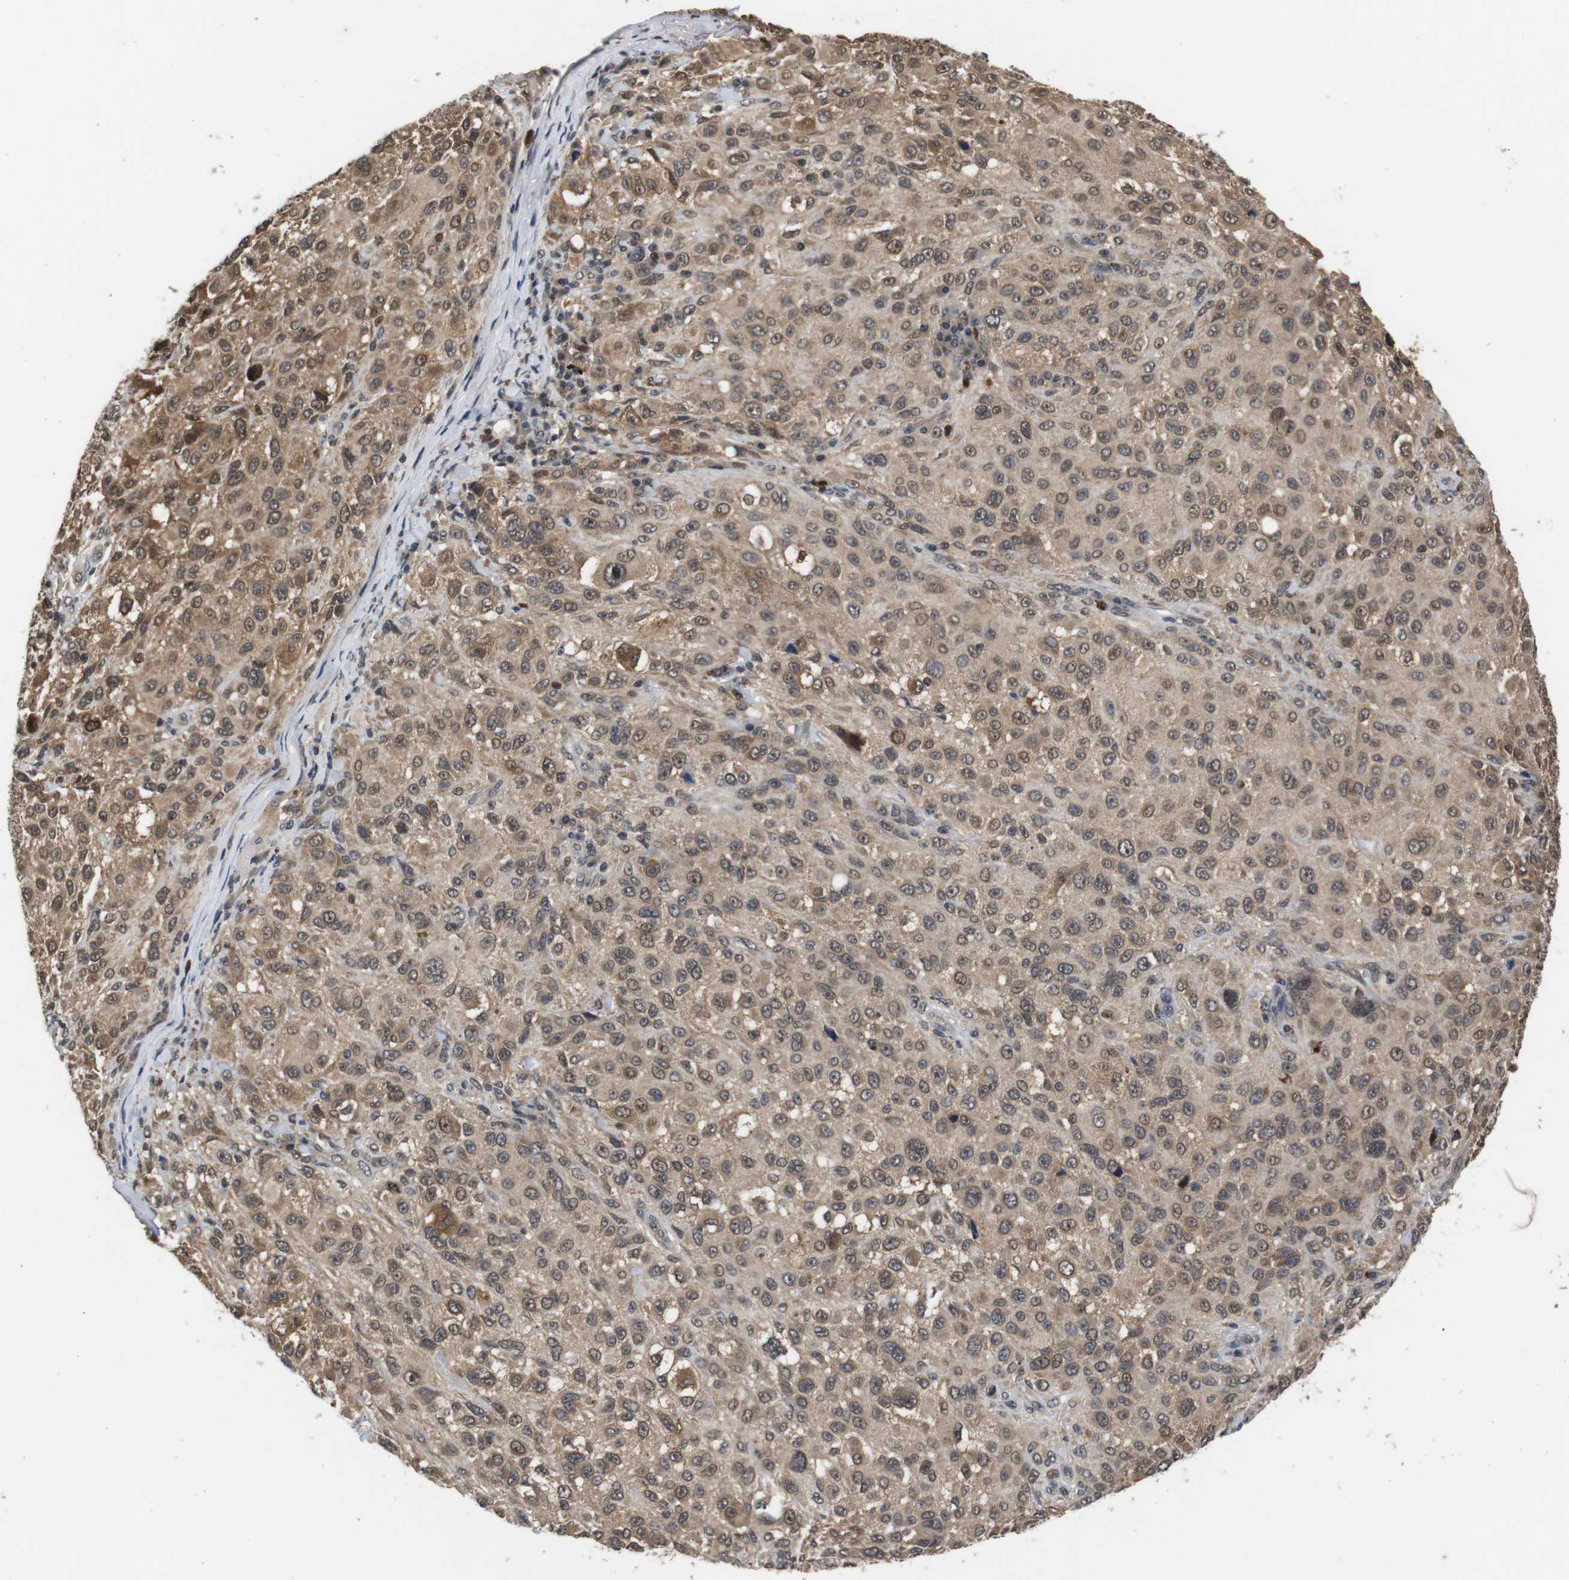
{"staining": {"intensity": "moderate", "quantity": ">75%", "location": "cytoplasmic/membranous,nuclear"}, "tissue": "melanoma", "cell_type": "Tumor cells", "image_type": "cancer", "snomed": [{"axis": "morphology", "description": "Necrosis, NOS"}, {"axis": "morphology", "description": "Malignant melanoma, NOS"}, {"axis": "topography", "description": "Skin"}], "caption": "Immunohistochemistry (IHC) micrograph of human malignant melanoma stained for a protein (brown), which demonstrates medium levels of moderate cytoplasmic/membranous and nuclear positivity in about >75% of tumor cells.", "gene": "FADD", "patient": {"sex": "female", "age": 87}}